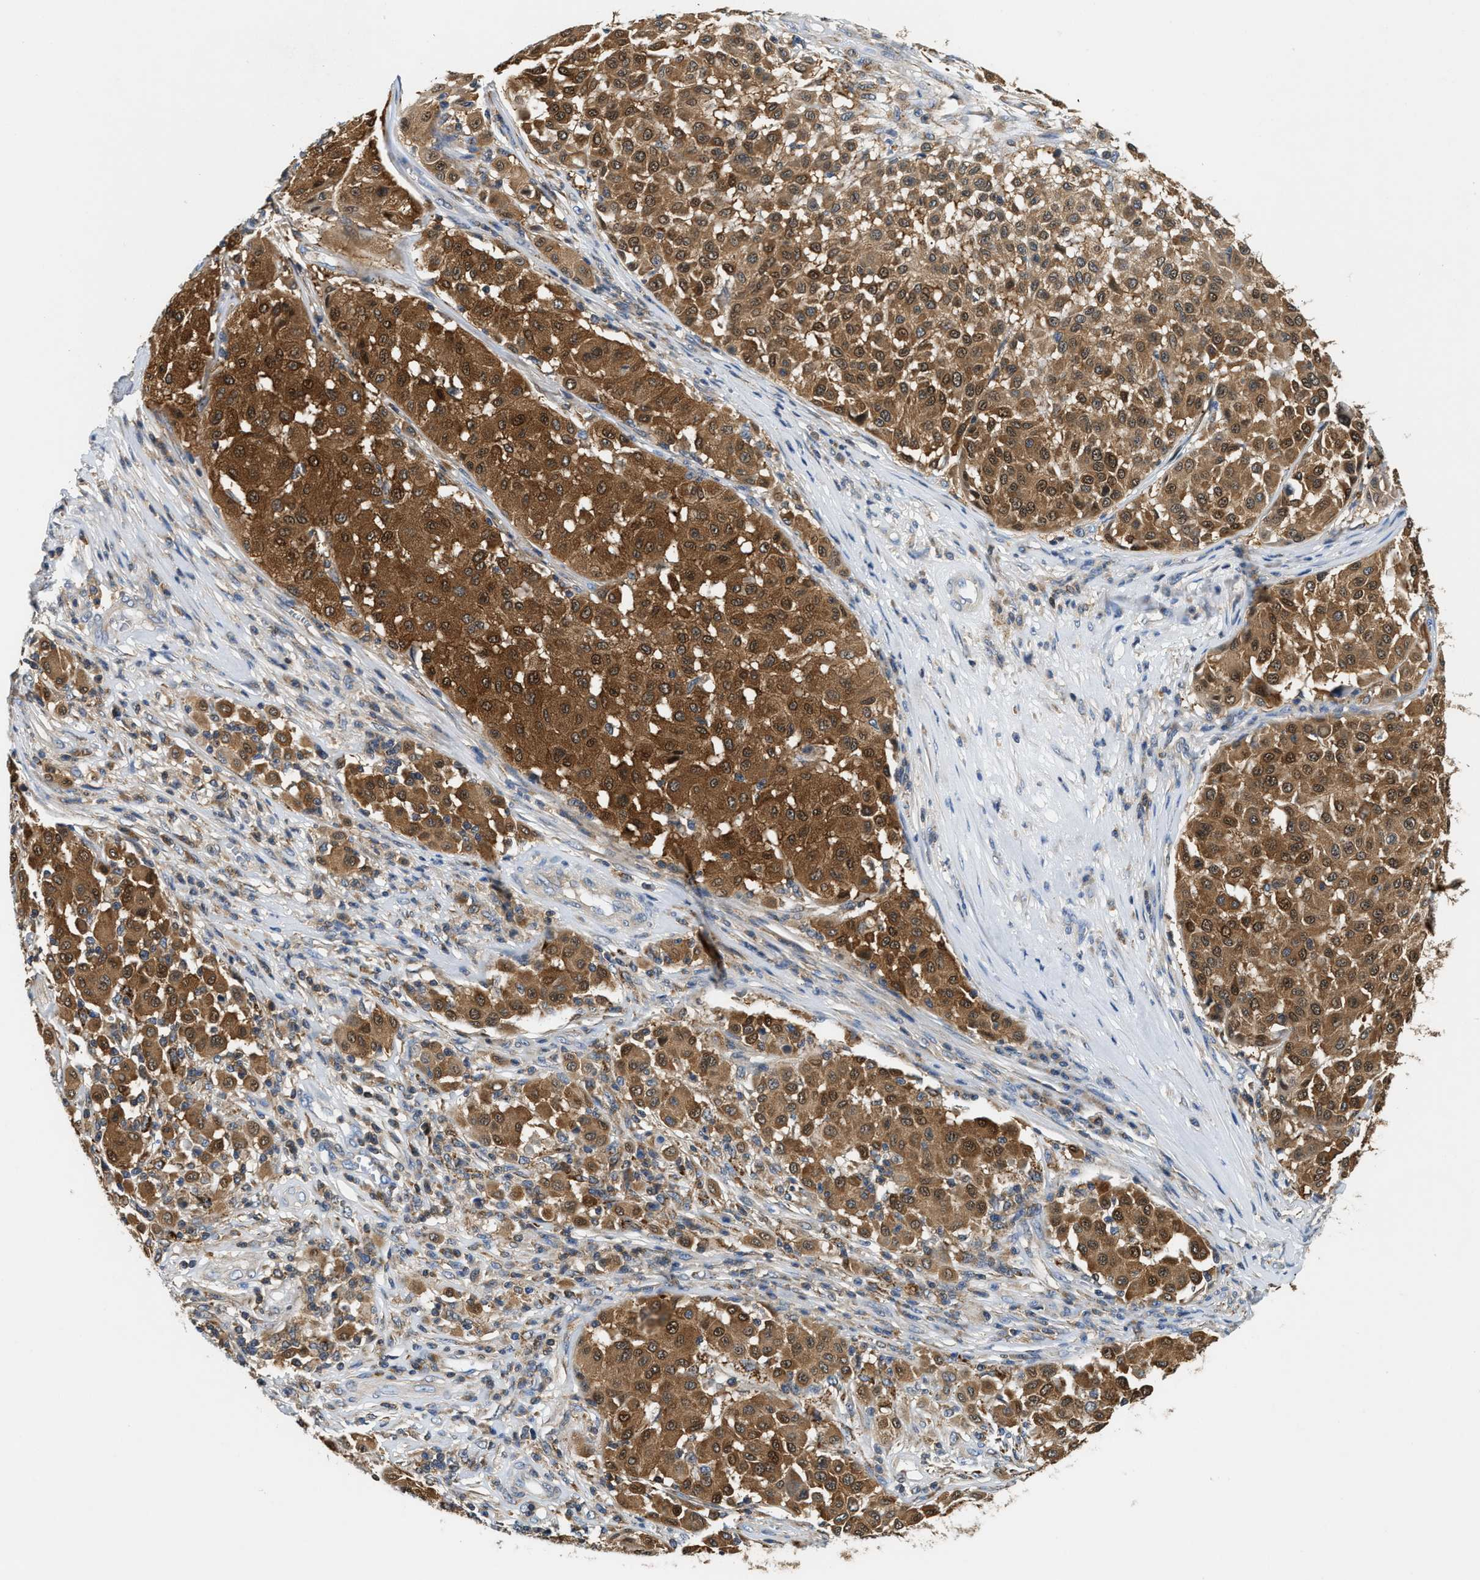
{"staining": {"intensity": "strong", "quantity": ">75%", "location": "cytoplasmic/membranous,nuclear"}, "tissue": "melanoma", "cell_type": "Tumor cells", "image_type": "cancer", "snomed": [{"axis": "morphology", "description": "Malignant melanoma, Metastatic site"}, {"axis": "topography", "description": "Soft tissue"}], "caption": "DAB immunohistochemical staining of human malignant melanoma (metastatic site) demonstrates strong cytoplasmic/membranous and nuclear protein staining in about >75% of tumor cells. (brown staining indicates protein expression, while blue staining denotes nuclei).", "gene": "CCM2", "patient": {"sex": "male", "age": 41}}